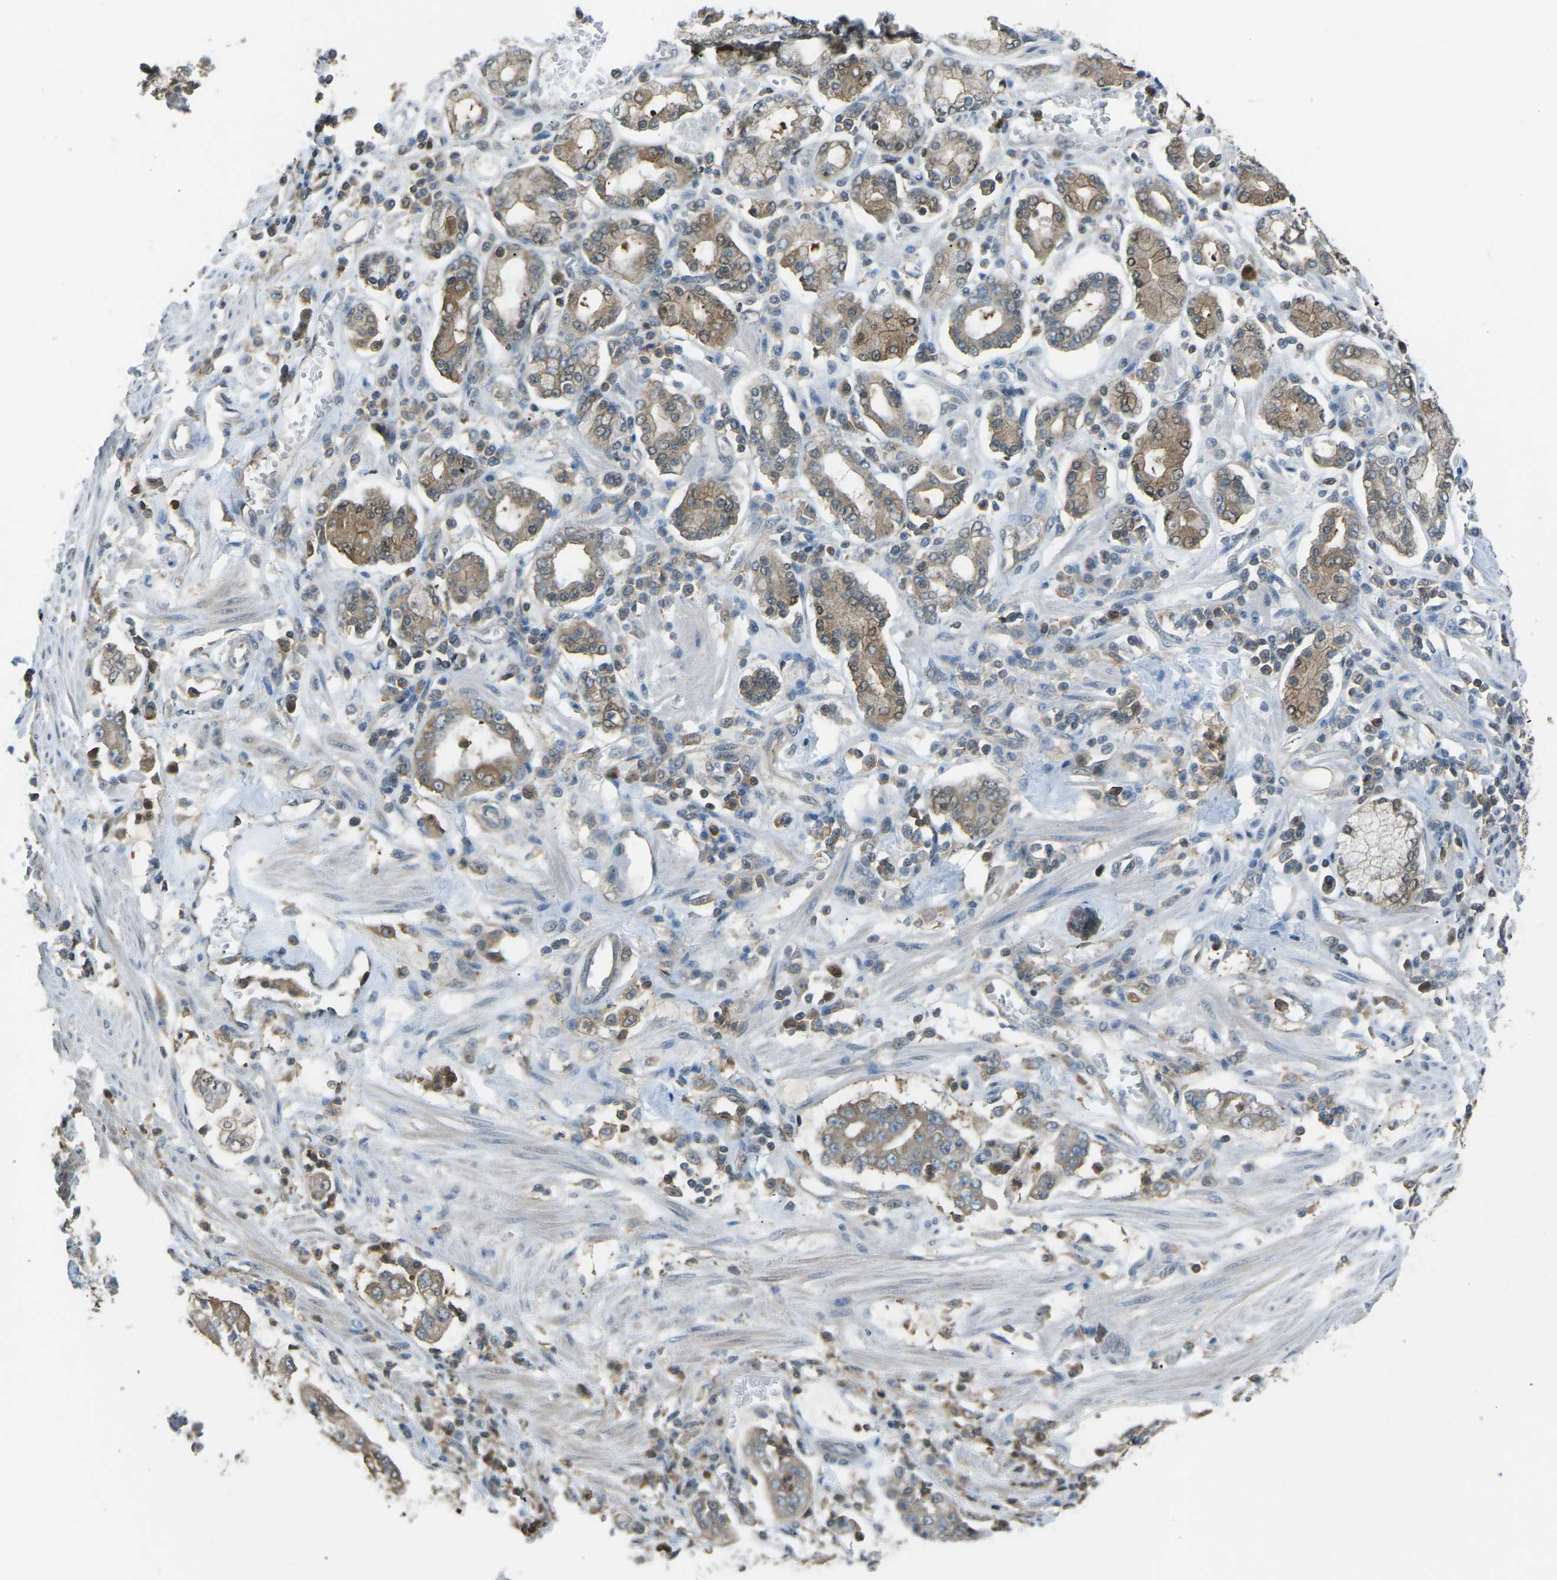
{"staining": {"intensity": "moderate", "quantity": ">75%", "location": "cytoplasmic/membranous"}, "tissue": "stomach cancer", "cell_type": "Tumor cells", "image_type": "cancer", "snomed": [{"axis": "morphology", "description": "Adenocarcinoma, NOS"}, {"axis": "topography", "description": "Stomach"}], "caption": "High-power microscopy captured an immunohistochemistry image of stomach cancer (adenocarcinoma), revealing moderate cytoplasmic/membranous expression in approximately >75% of tumor cells.", "gene": "PIEZO2", "patient": {"sex": "male", "age": 76}}